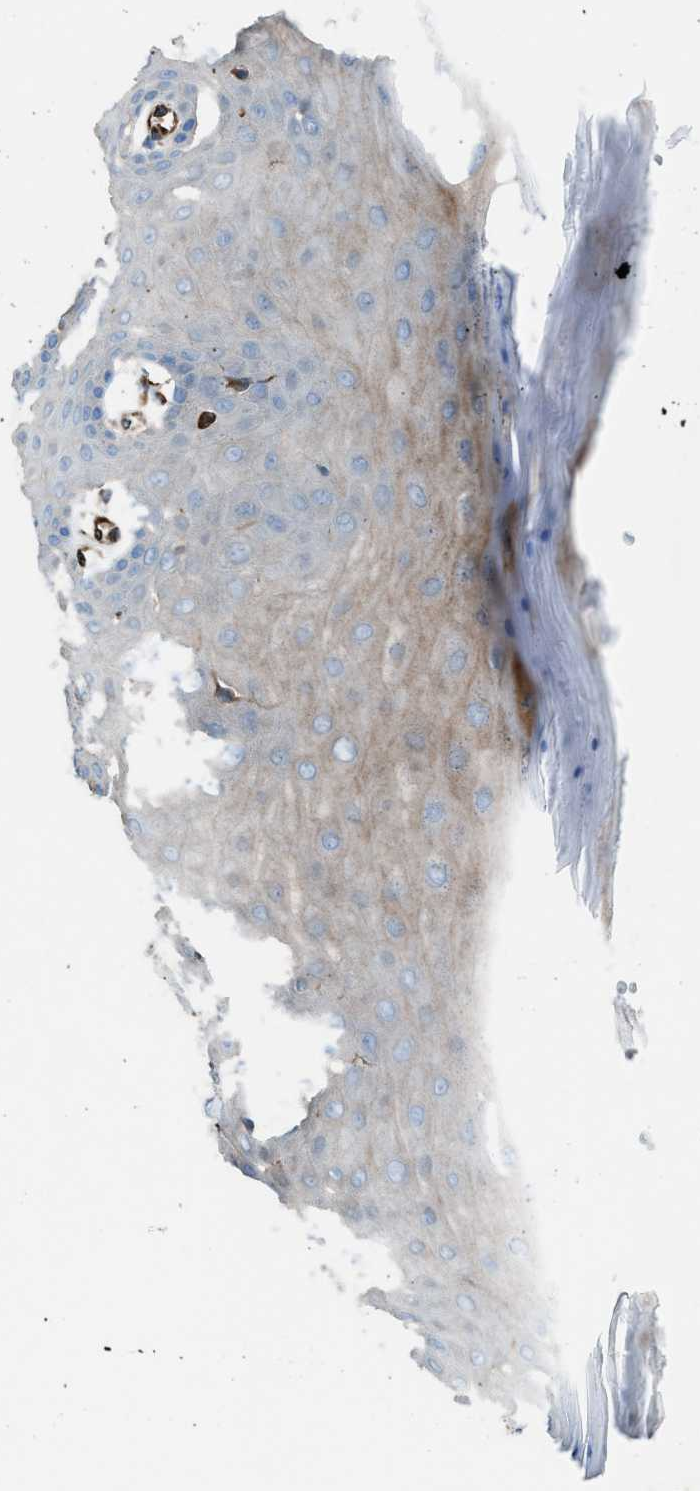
{"staining": {"intensity": "weak", "quantity": "<25%", "location": "cytoplasmic/membranous"}, "tissue": "cervix", "cell_type": "Squamous epithelial cells", "image_type": "normal", "snomed": [{"axis": "morphology", "description": "Normal tissue, NOS"}, {"axis": "topography", "description": "Cervix"}], "caption": "The photomicrograph displays no significant positivity in squamous epithelial cells of cervix.", "gene": "CABP7", "patient": {"sex": "female", "age": 55}}